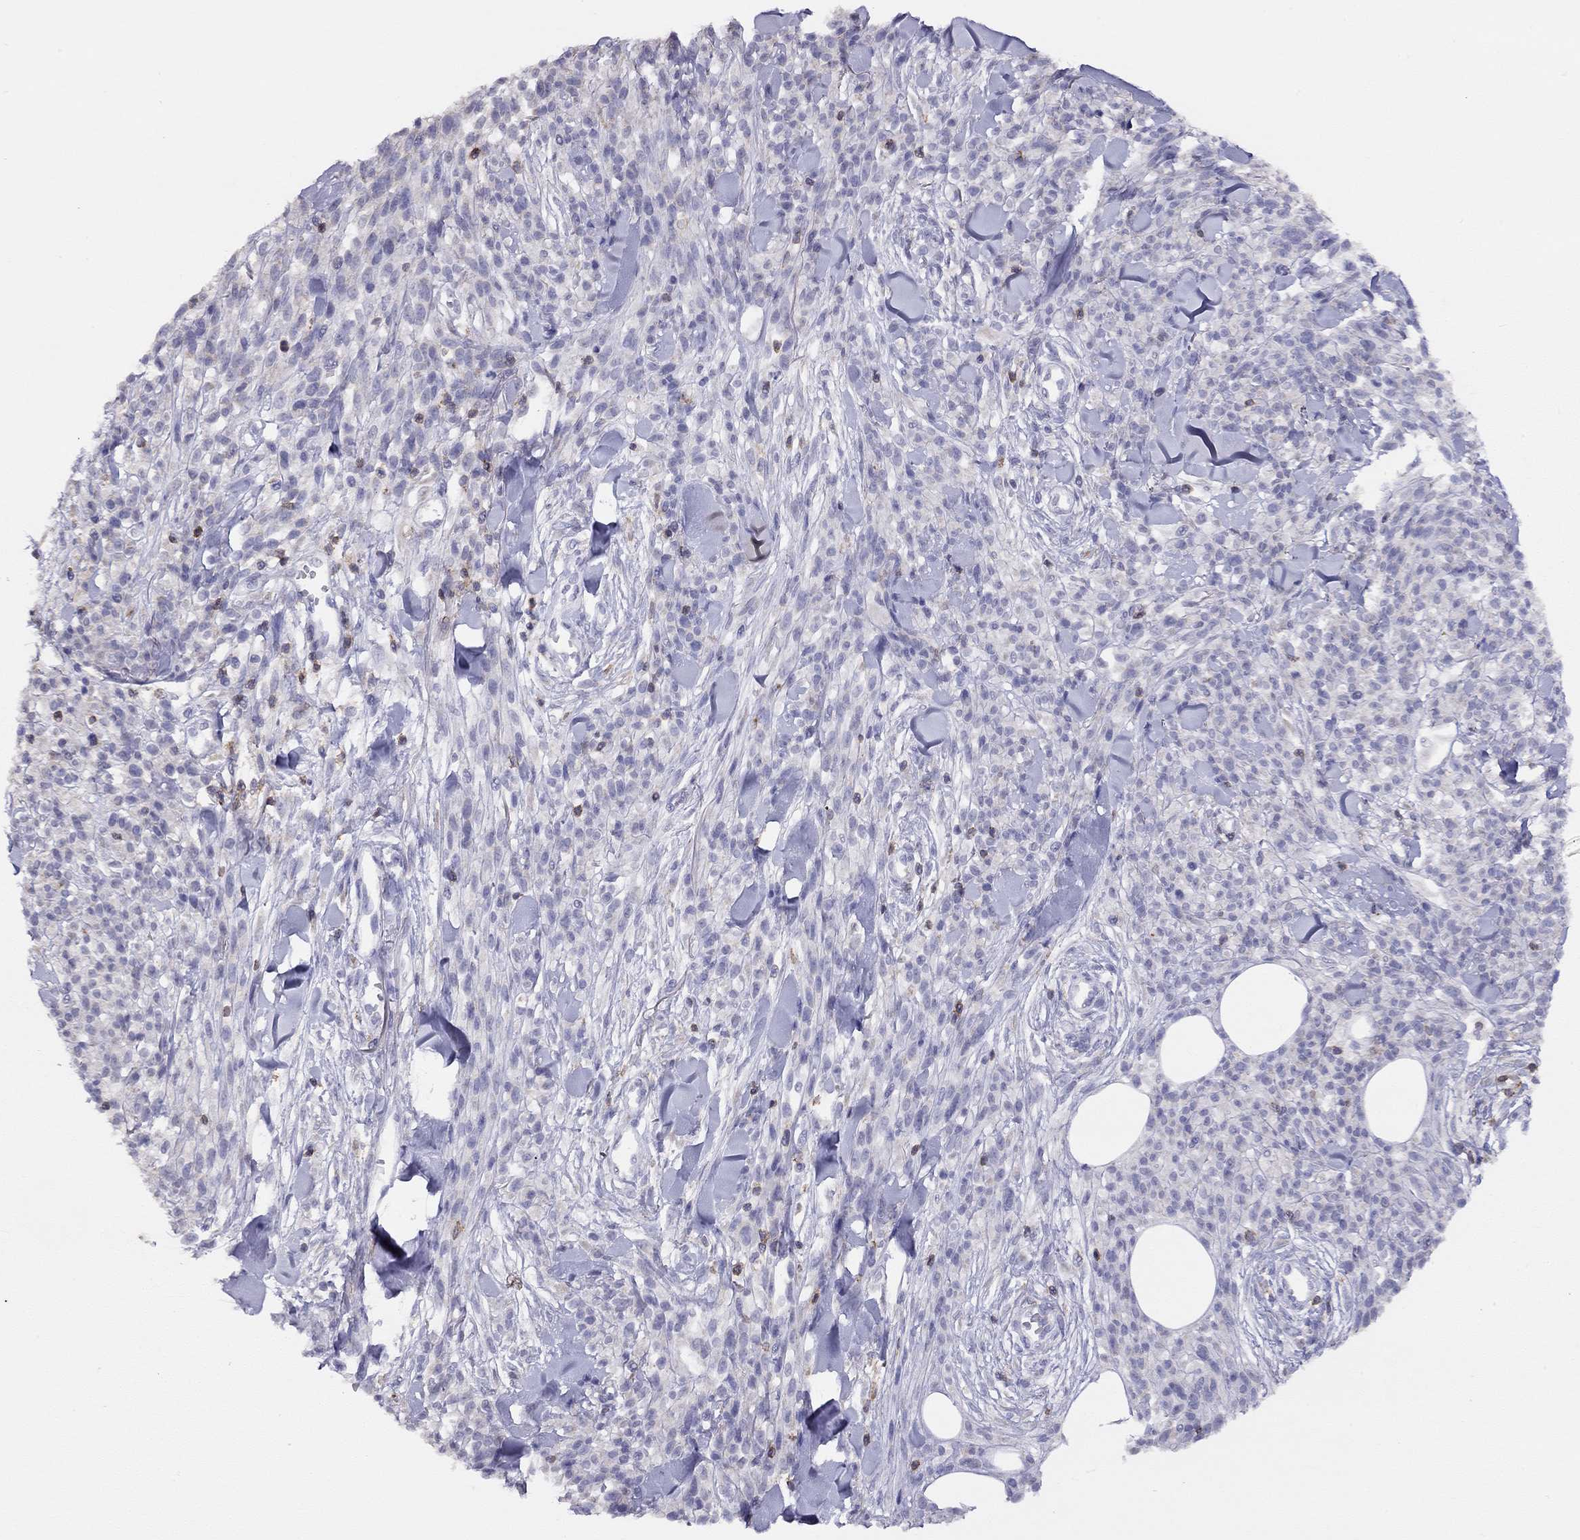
{"staining": {"intensity": "negative", "quantity": "none", "location": "none"}, "tissue": "melanoma", "cell_type": "Tumor cells", "image_type": "cancer", "snomed": [{"axis": "morphology", "description": "Malignant melanoma, NOS"}, {"axis": "topography", "description": "Skin"}, {"axis": "topography", "description": "Skin of trunk"}], "caption": "Tumor cells show no significant protein positivity in melanoma.", "gene": "CITED1", "patient": {"sex": "male", "age": 74}}